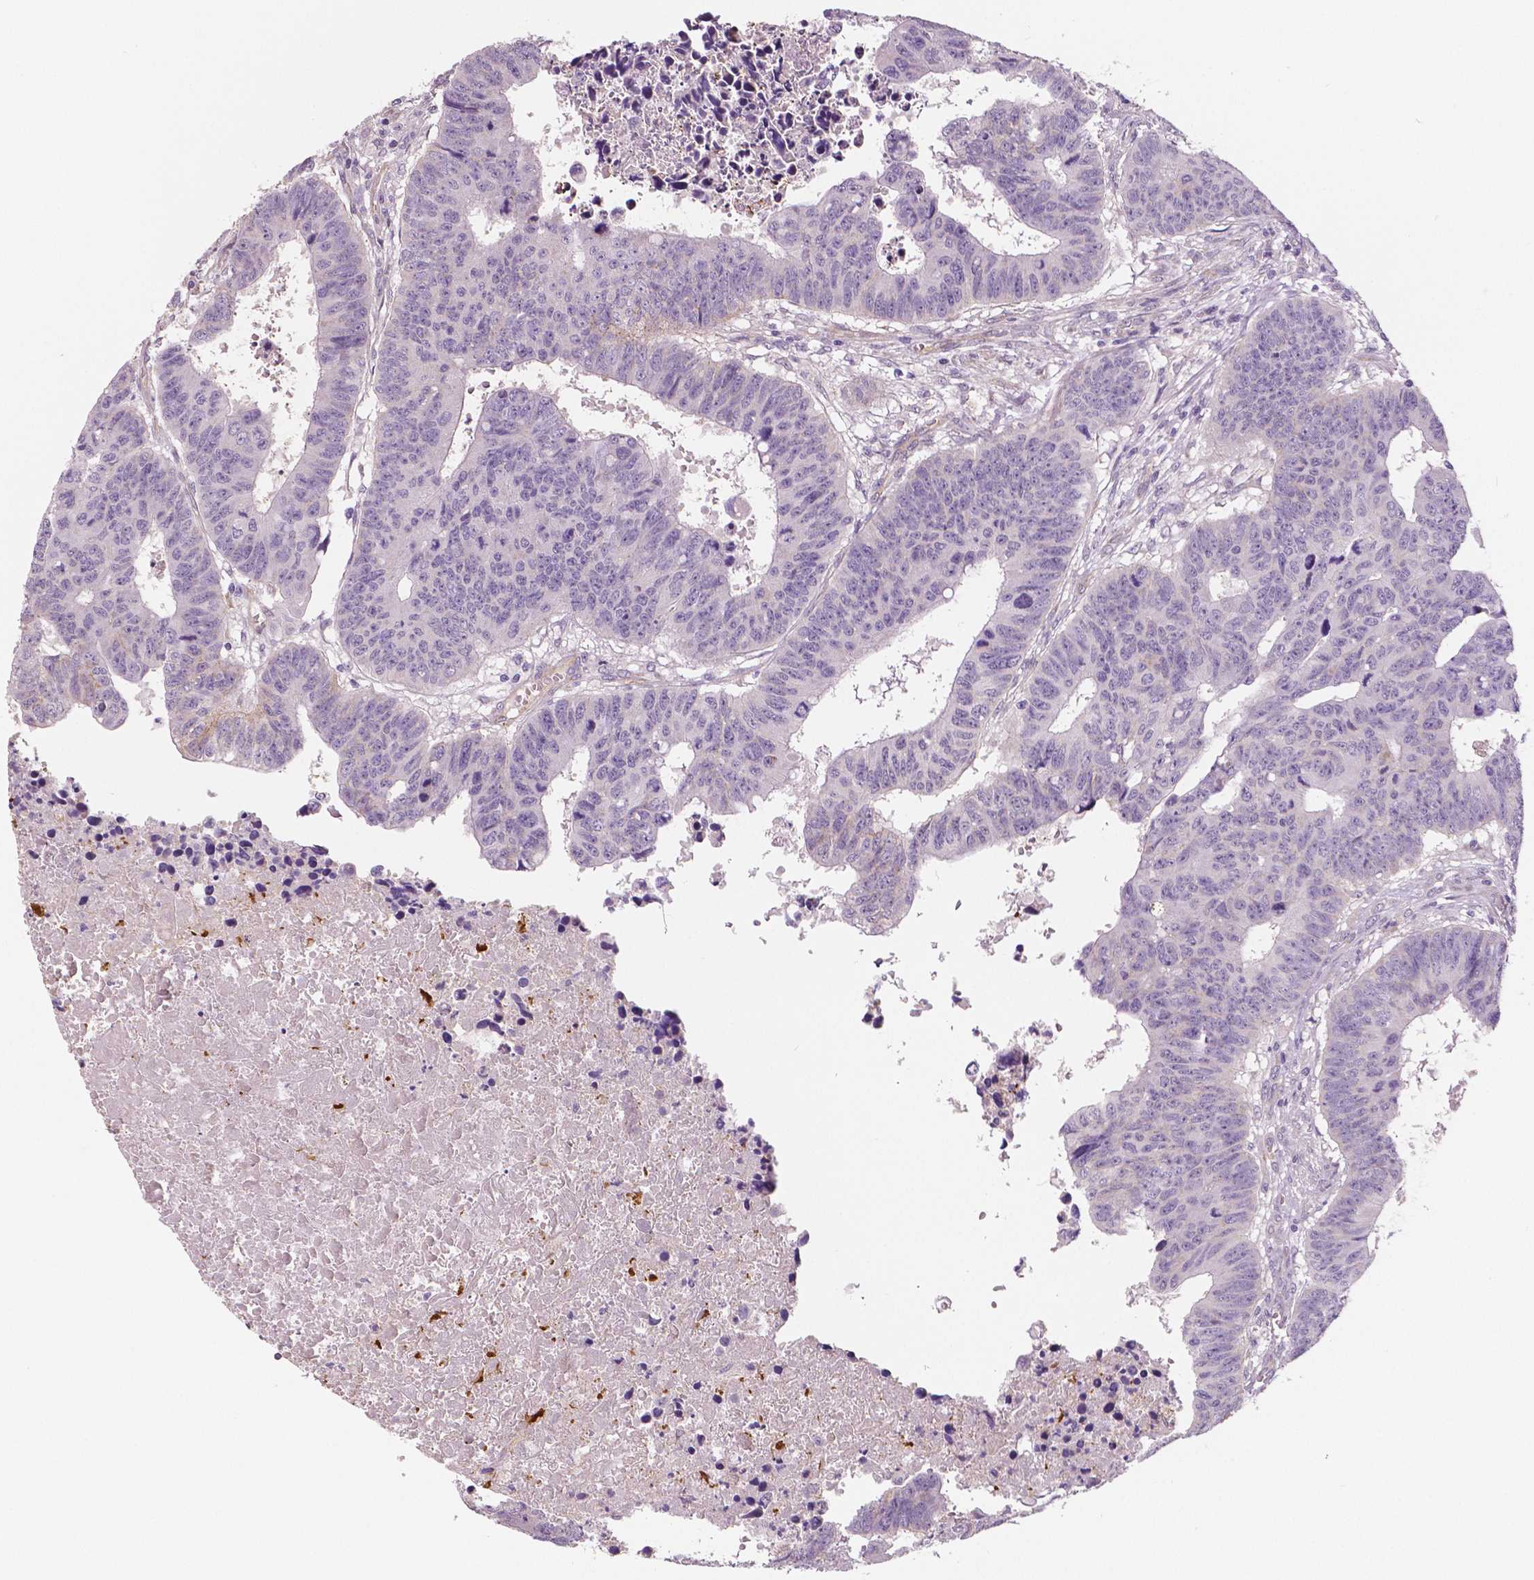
{"staining": {"intensity": "negative", "quantity": "none", "location": "none"}, "tissue": "colorectal cancer", "cell_type": "Tumor cells", "image_type": "cancer", "snomed": [{"axis": "morphology", "description": "Adenocarcinoma, NOS"}, {"axis": "topography", "description": "Rectum"}], "caption": "A photomicrograph of adenocarcinoma (colorectal) stained for a protein demonstrates no brown staining in tumor cells. Nuclei are stained in blue.", "gene": "FLT1", "patient": {"sex": "female", "age": 85}}